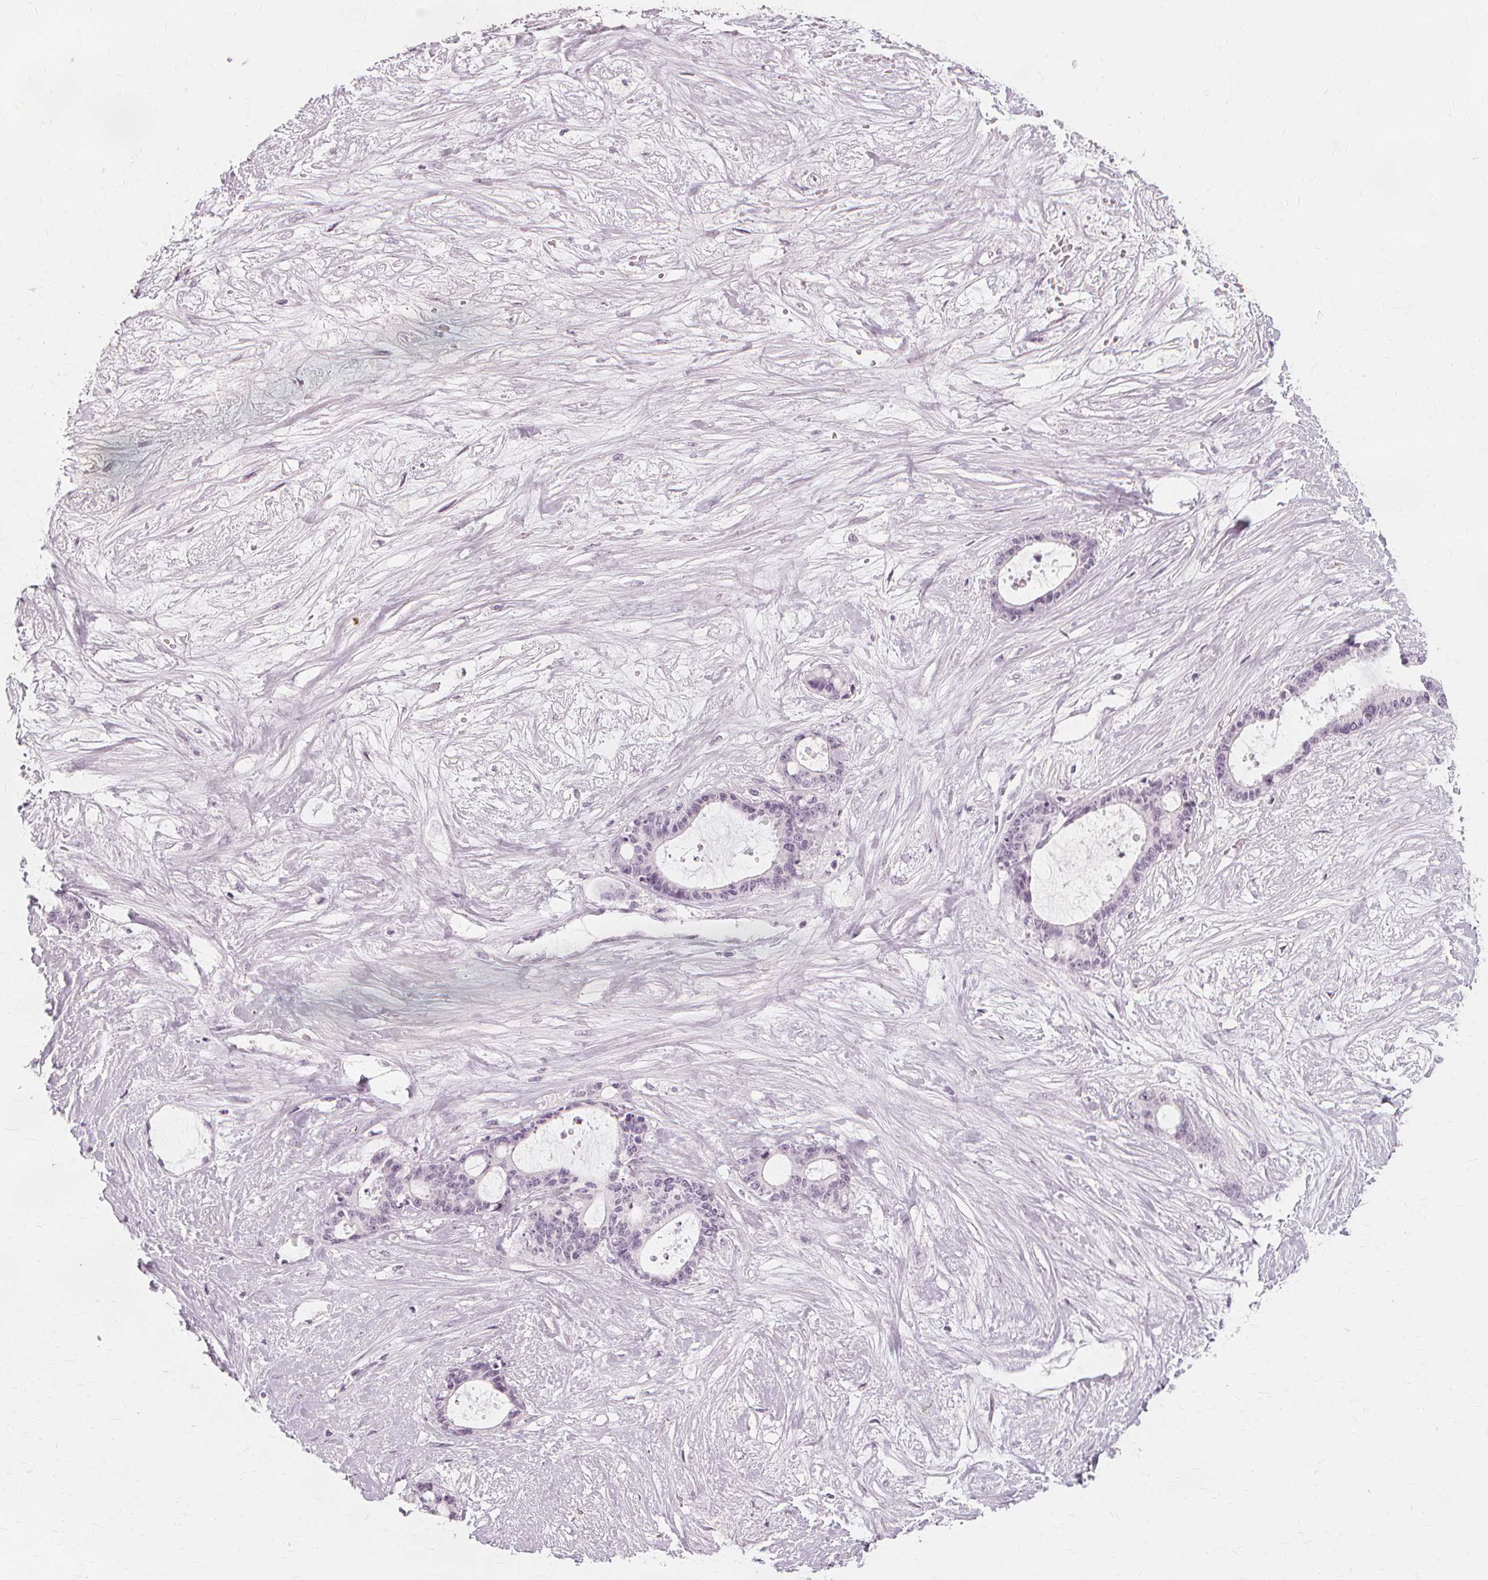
{"staining": {"intensity": "negative", "quantity": "none", "location": "none"}, "tissue": "liver cancer", "cell_type": "Tumor cells", "image_type": "cancer", "snomed": [{"axis": "morphology", "description": "Normal tissue, NOS"}, {"axis": "morphology", "description": "Cholangiocarcinoma"}, {"axis": "topography", "description": "Liver"}, {"axis": "topography", "description": "Peripheral nerve tissue"}], "caption": "Liver cholangiocarcinoma was stained to show a protein in brown. There is no significant expression in tumor cells.", "gene": "NXPE1", "patient": {"sex": "female", "age": 73}}